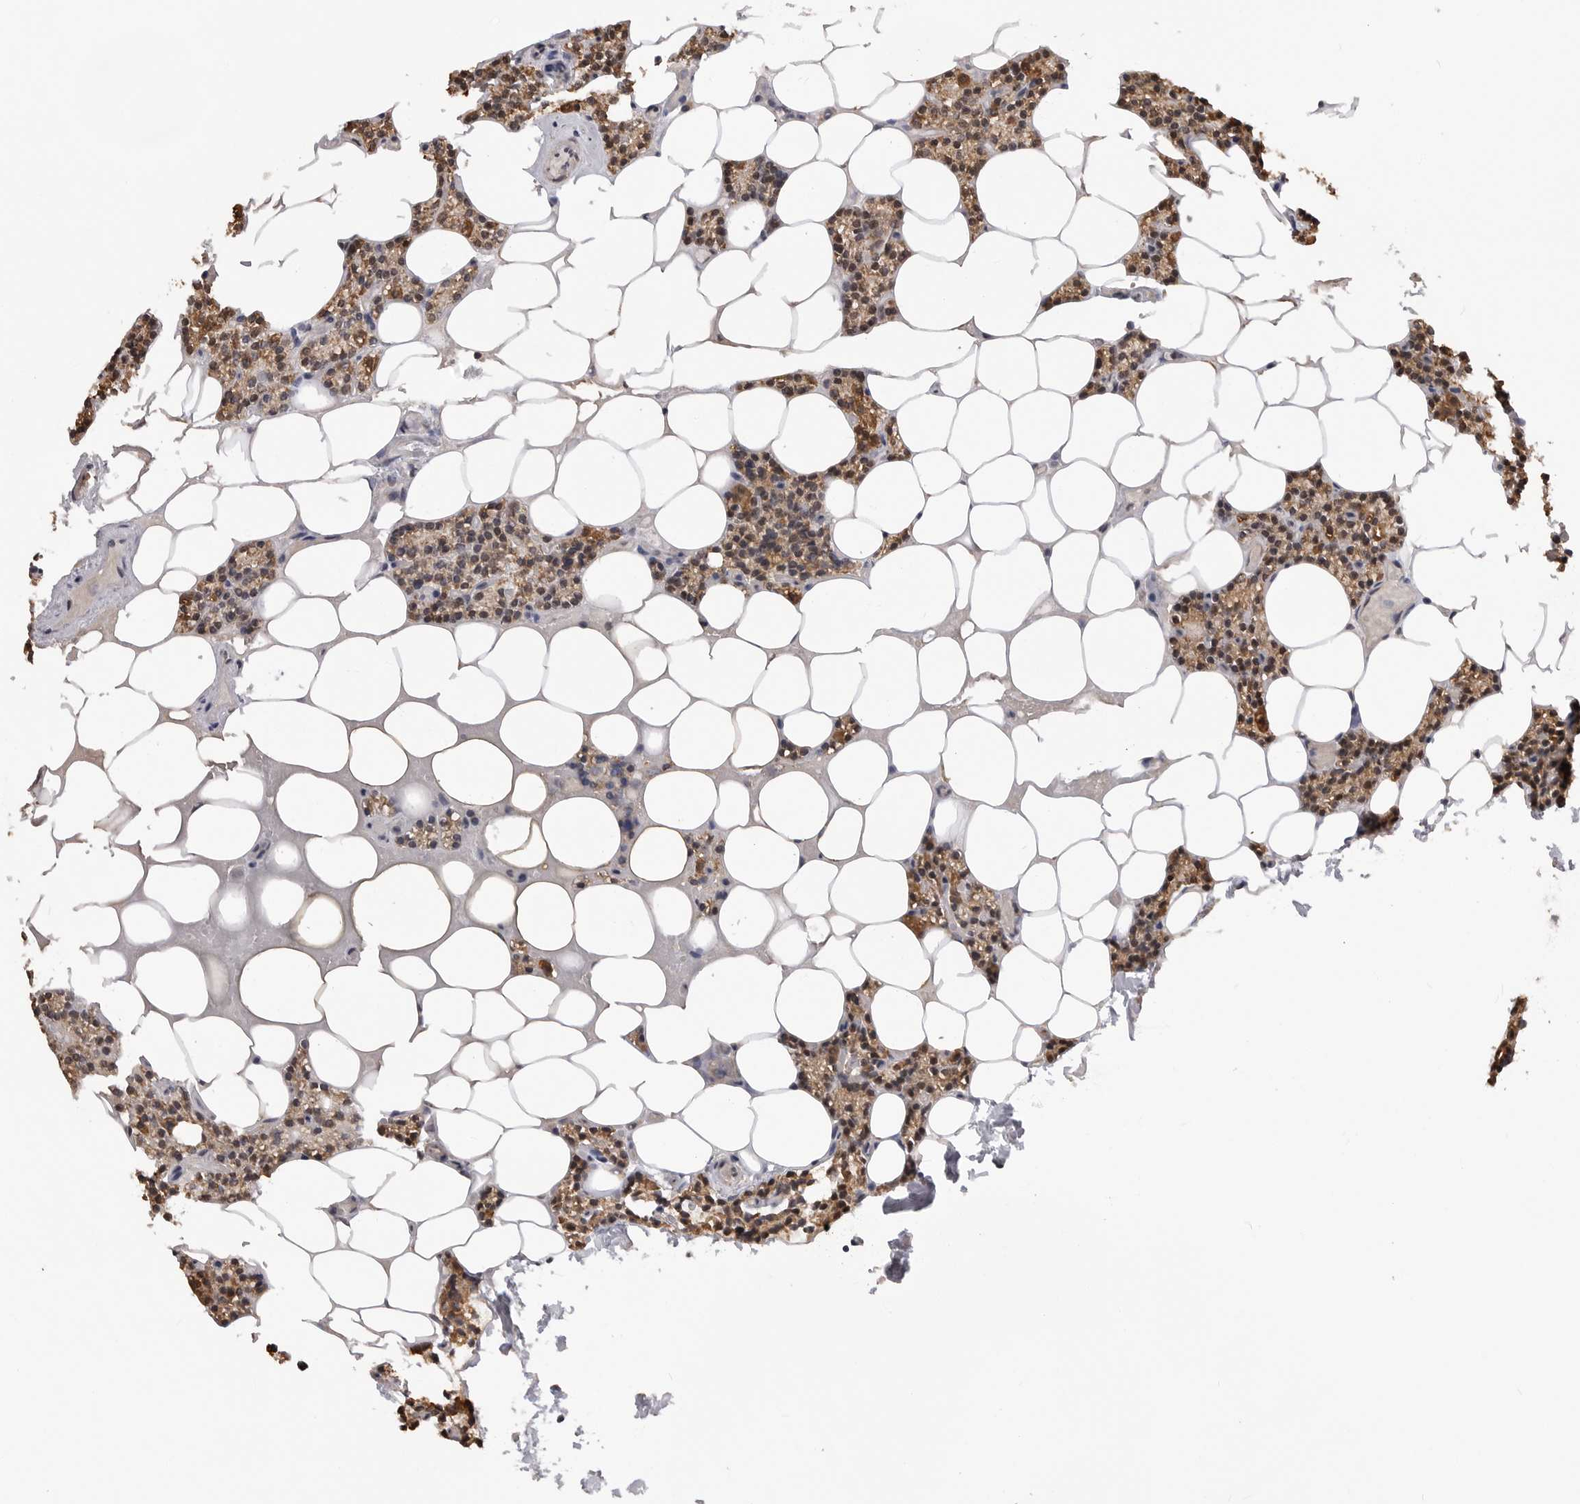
{"staining": {"intensity": "moderate", "quantity": ">75%", "location": "cytoplasmic/membranous,nuclear"}, "tissue": "parathyroid gland", "cell_type": "Glandular cells", "image_type": "normal", "snomed": [{"axis": "morphology", "description": "Normal tissue, NOS"}, {"axis": "topography", "description": "Parathyroid gland"}], "caption": "Parathyroid gland stained for a protein (brown) reveals moderate cytoplasmic/membranous,nuclear positive expression in approximately >75% of glandular cells.", "gene": "SMARCC1", "patient": {"sex": "male", "age": 75}}